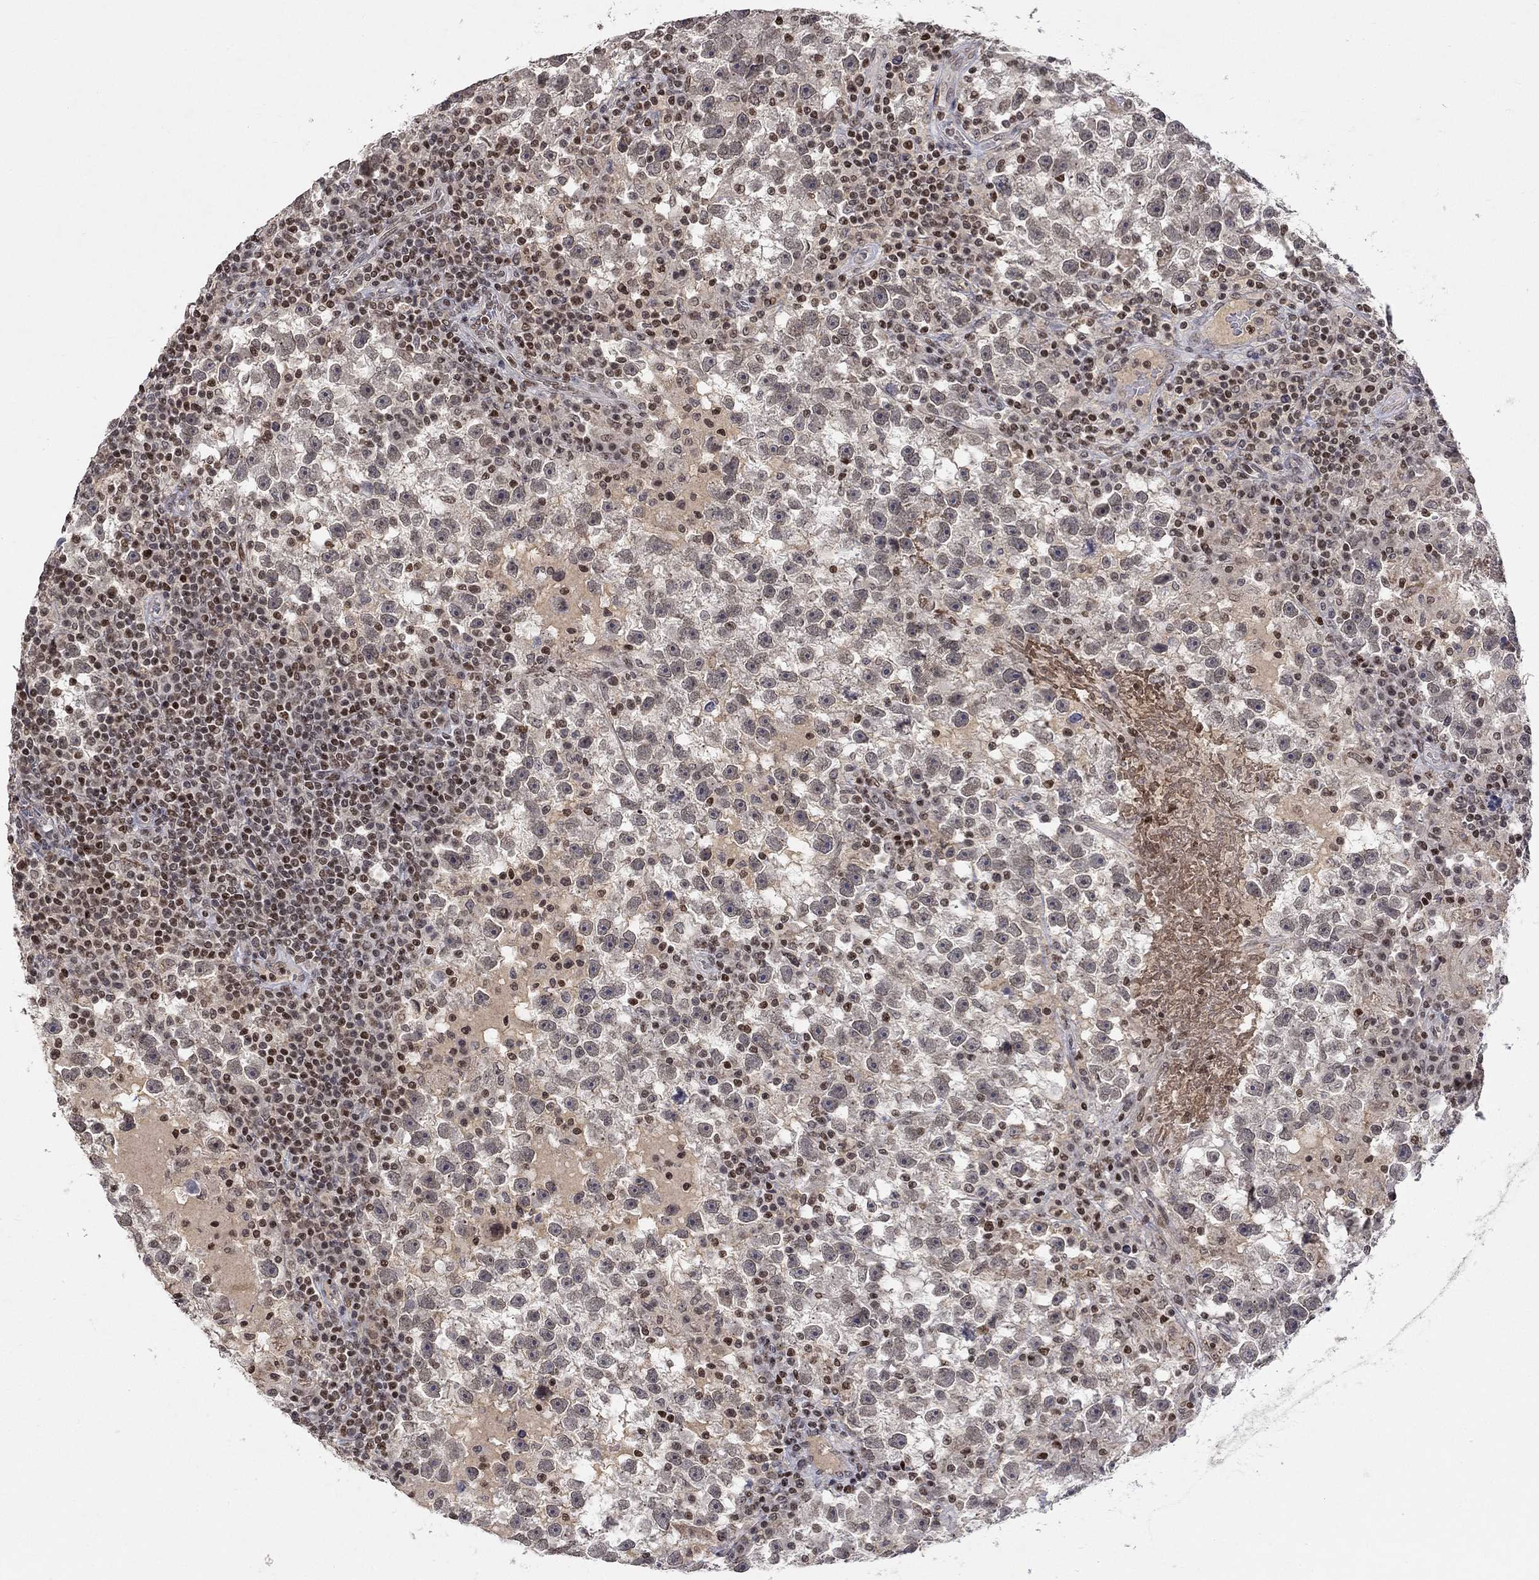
{"staining": {"intensity": "negative", "quantity": "none", "location": "none"}, "tissue": "testis cancer", "cell_type": "Tumor cells", "image_type": "cancer", "snomed": [{"axis": "morphology", "description": "Seminoma, NOS"}, {"axis": "topography", "description": "Testis"}], "caption": "Testis cancer stained for a protein using immunohistochemistry exhibits no staining tumor cells.", "gene": "KLF12", "patient": {"sex": "male", "age": 47}}